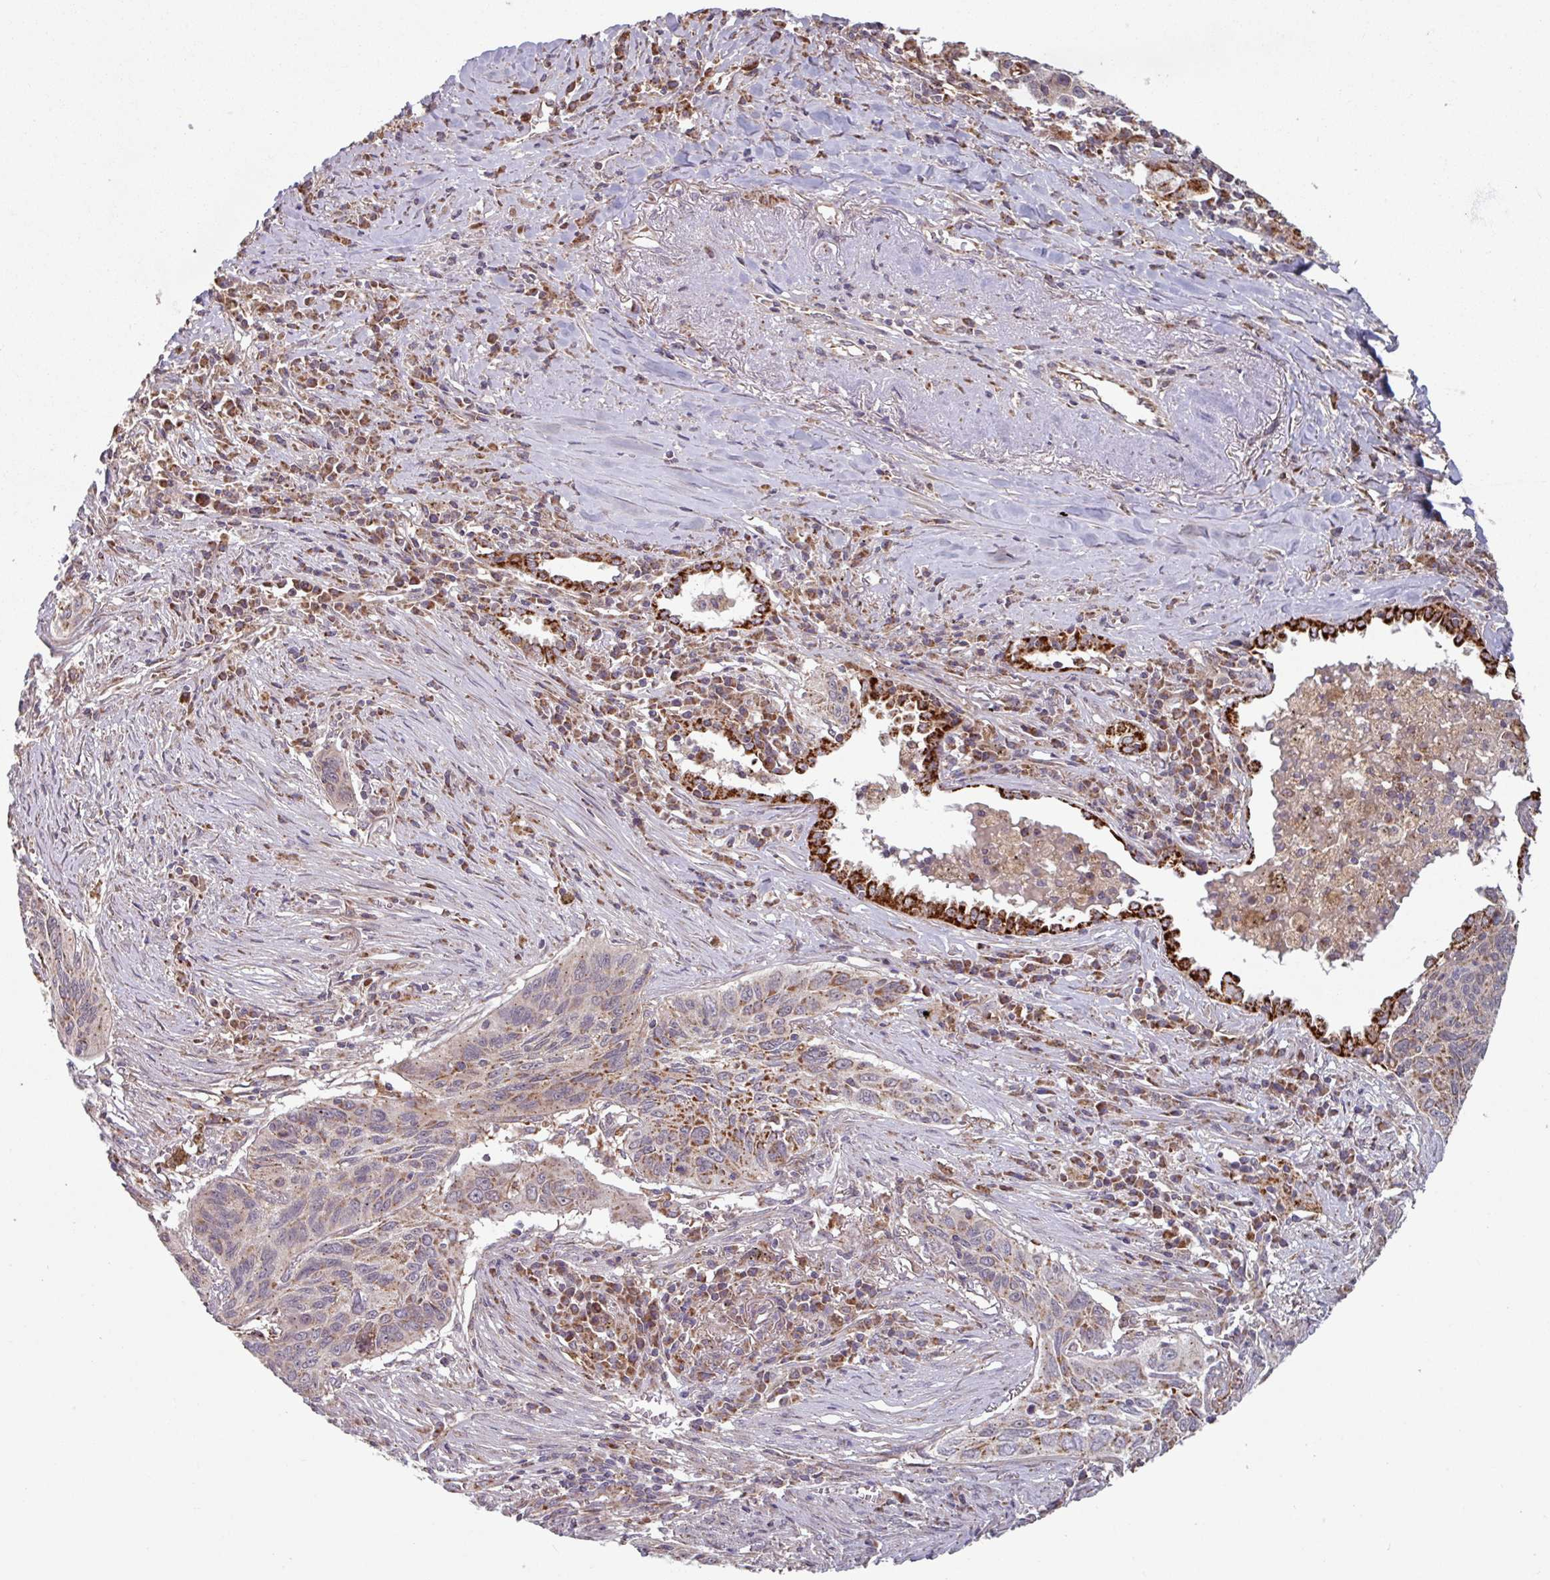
{"staining": {"intensity": "moderate", "quantity": ">75%", "location": "cytoplasmic/membranous"}, "tissue": "lung cancer", "cell_type": "Tumor cells", "image_type": "cancer", "snomed": [{"axis": "morphology", "description": "Squamous cell carcinoma, NOS"}, {"axis": "topography", "description": "Lung"}], "caption": "Lung cancer stained with DAB immunohistochemistry reveals medium levels of moderate cytoplasmic/membranous staining in approximately >75% of tumor cells.", "gene": "COX7C", "patient": {"sex": "female", "age": 66}}